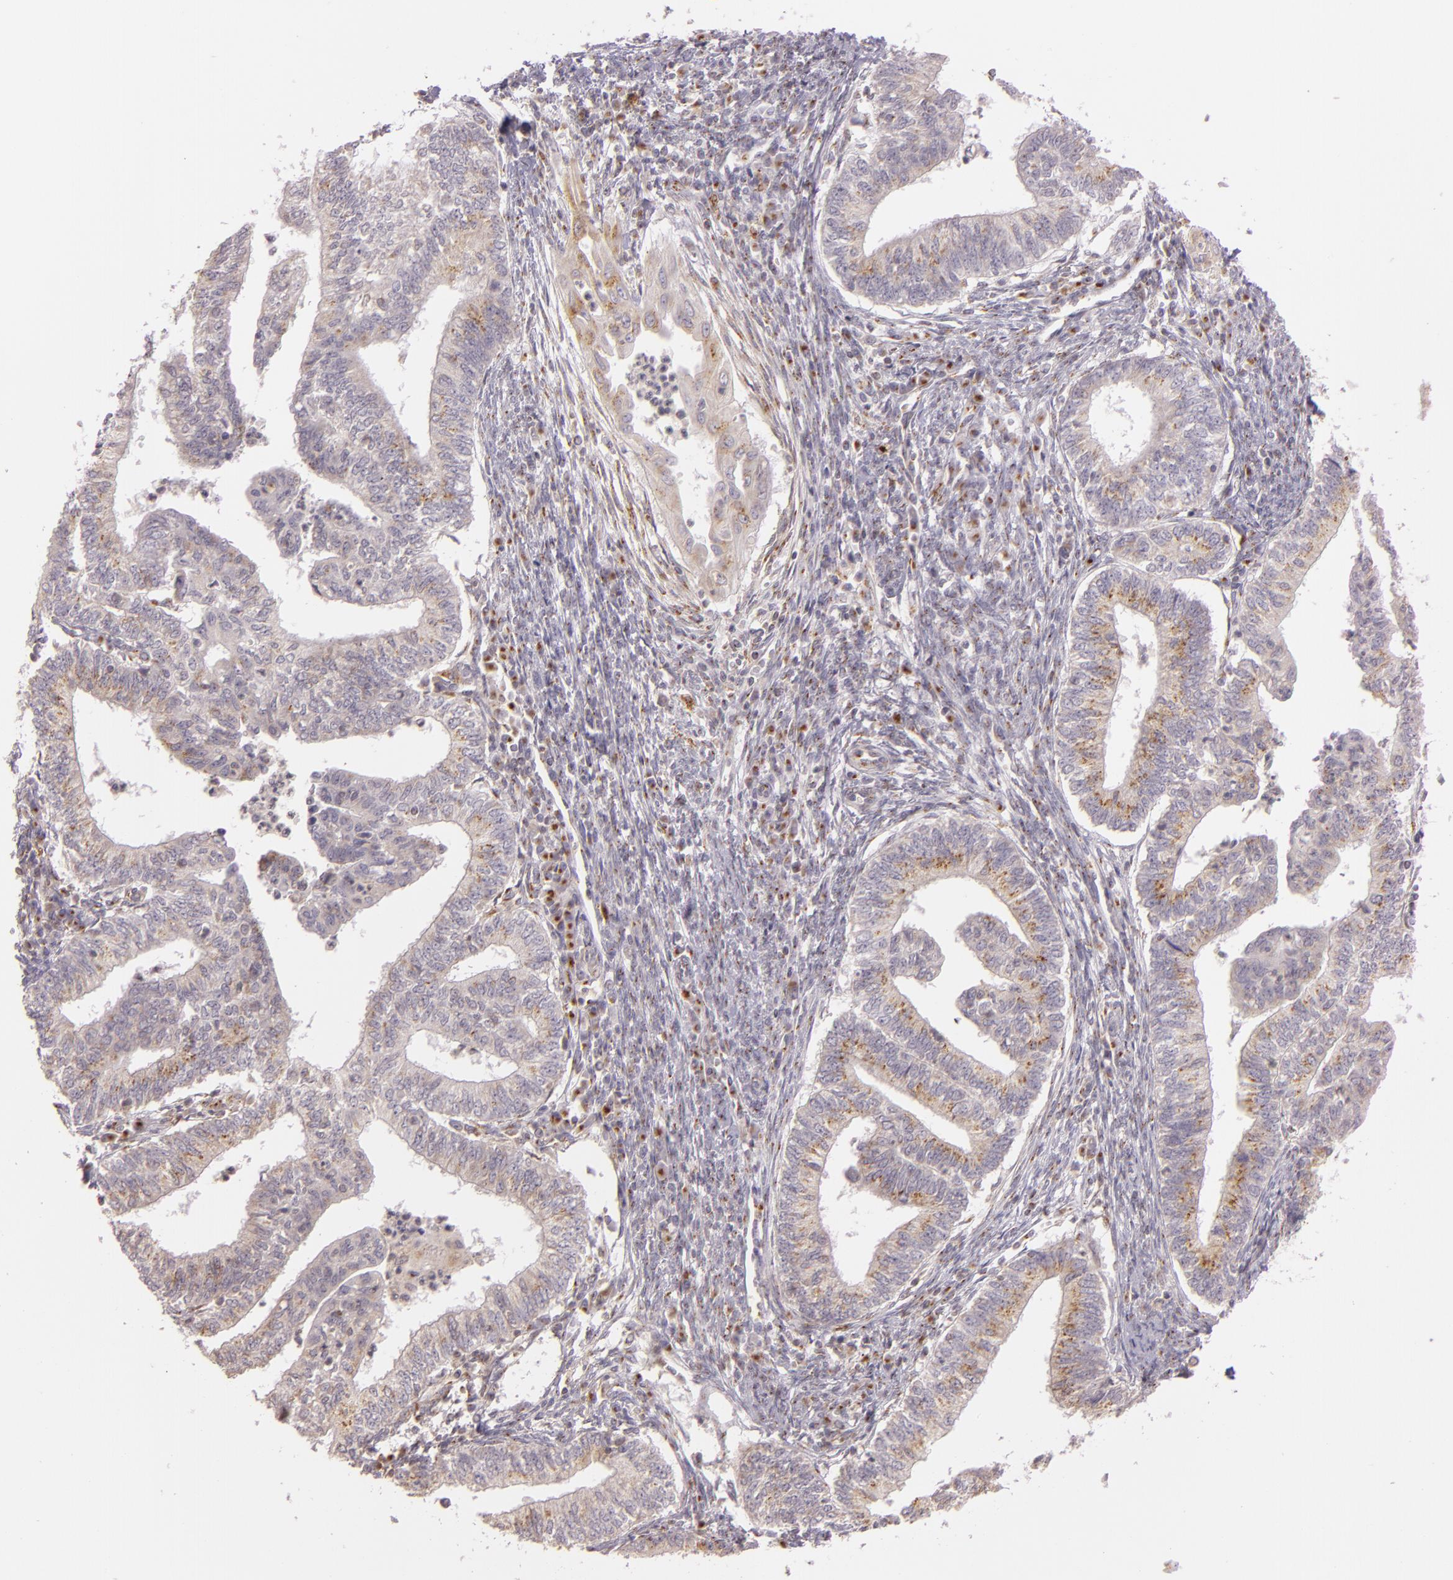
{"staining": {"intensity": "weak", "quantity": ">75%", "location": "cytoplasmic/membranous"}, "tissue": "endometrial cancer", "cell_type": "Tumor cells", "image_type": "cancer", "snomed": [{"axis": "morphology", "description": "Adenocarcinoma, NOS"}, {"axis": "topography", "description": "Endometrium"}], "caption": "IHC of human endometrial cancer (adenocarcinoma) demonstrates low levels of weak cytoplasmic/membranous staining in about >75% of tumor cells.", "gene": "LGMN", "patient": {"sex": "female", "age": 66}}